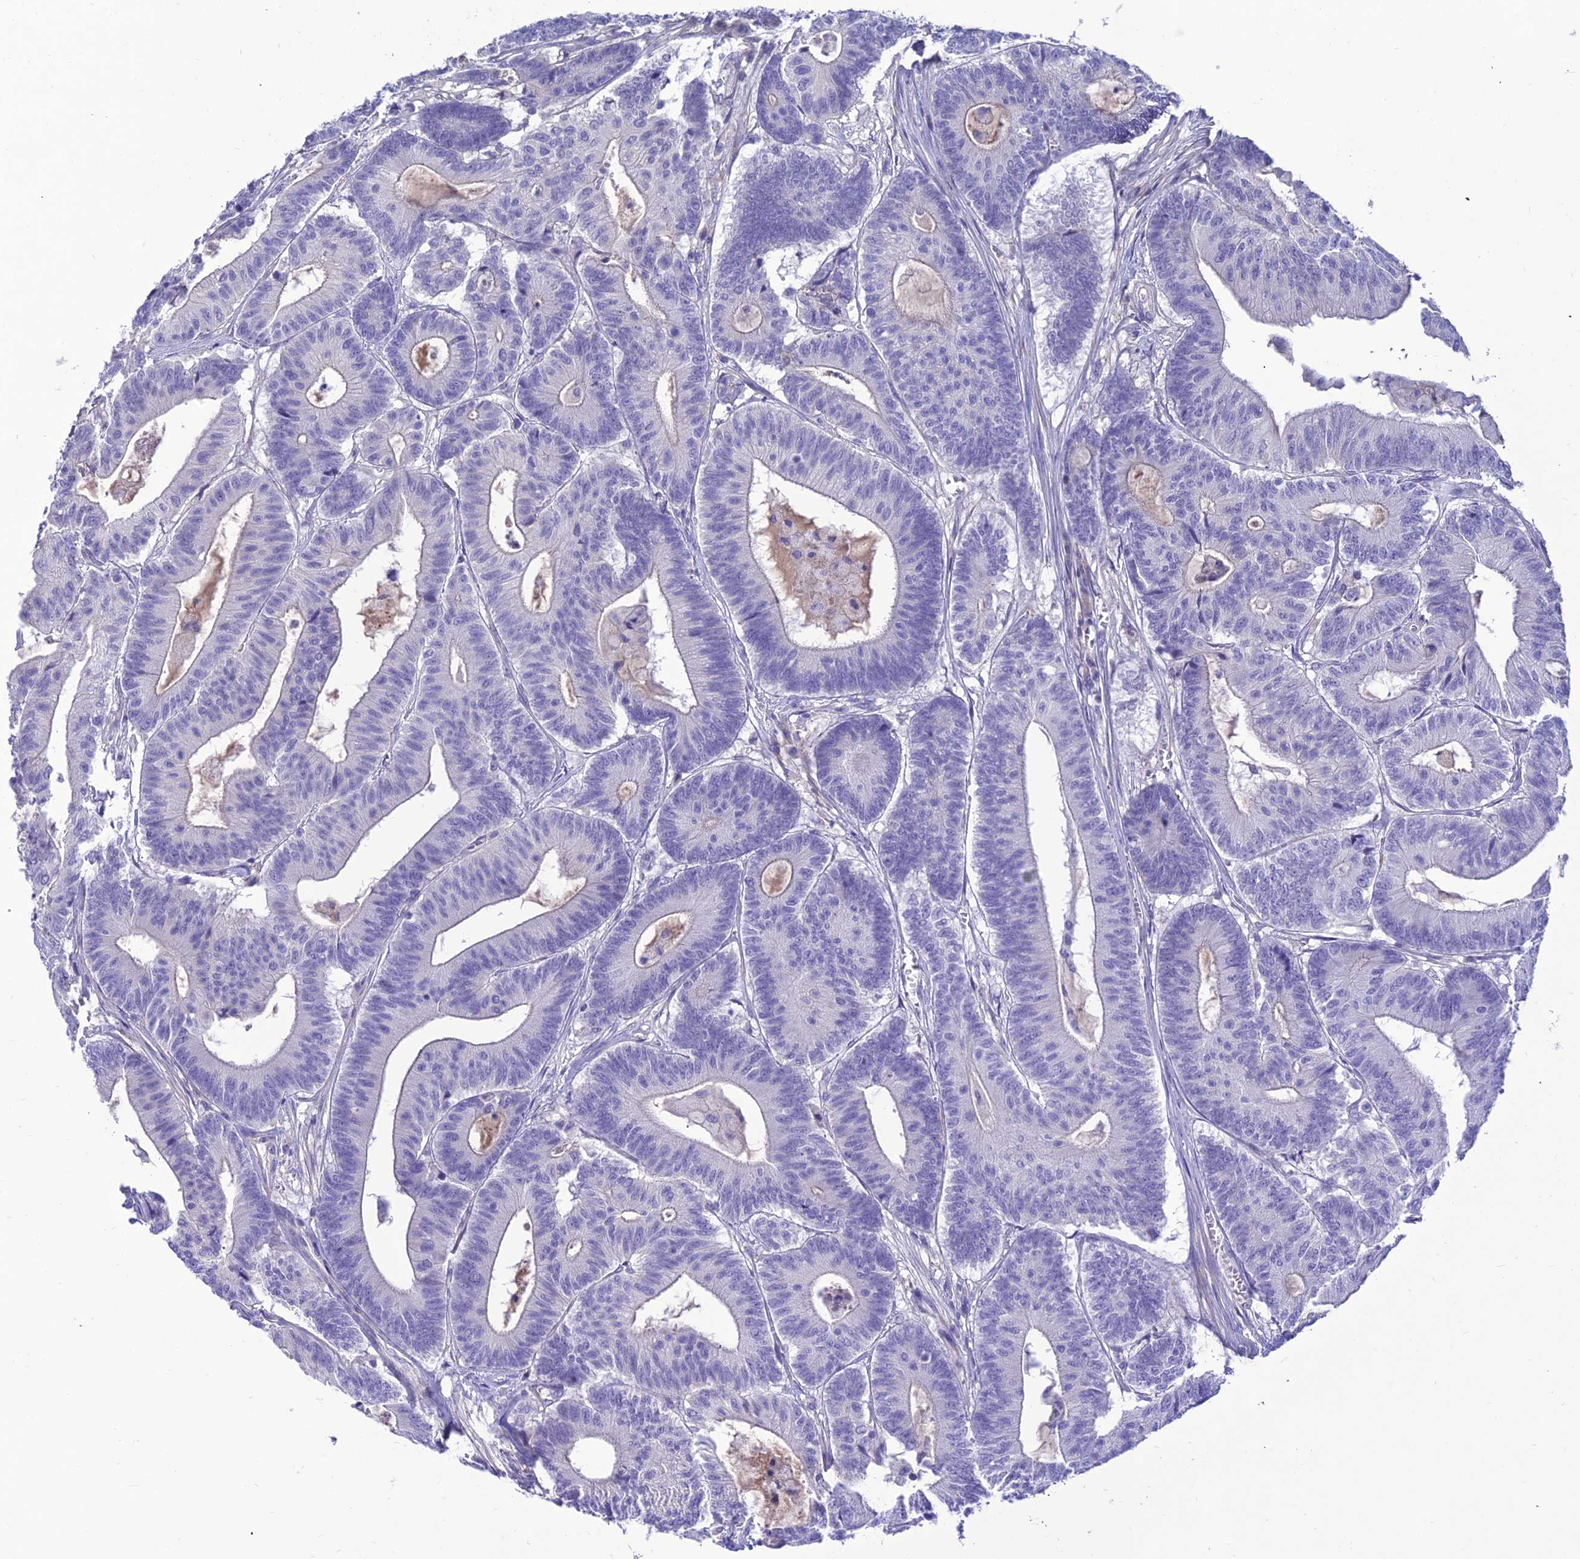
{"staining": {"intensity": "negative", "quantity": "none", "location": "none"}, "tissue": "colorectal cancer", "cell_type": "Tumor cells", "image_type": "cancer", "snomed": [{"axis": "morphology", "description": "Adenocarcinoma, NOS"}, {"axis": "topography", "description": "Colon"}], "caption": "Adenocarcinoma (colorectal) was stained to show a protein in brown. There is no significant expression in tumor cells.", "gene": "TEKT3", "patient": {"sex": "female", "age": 84}}